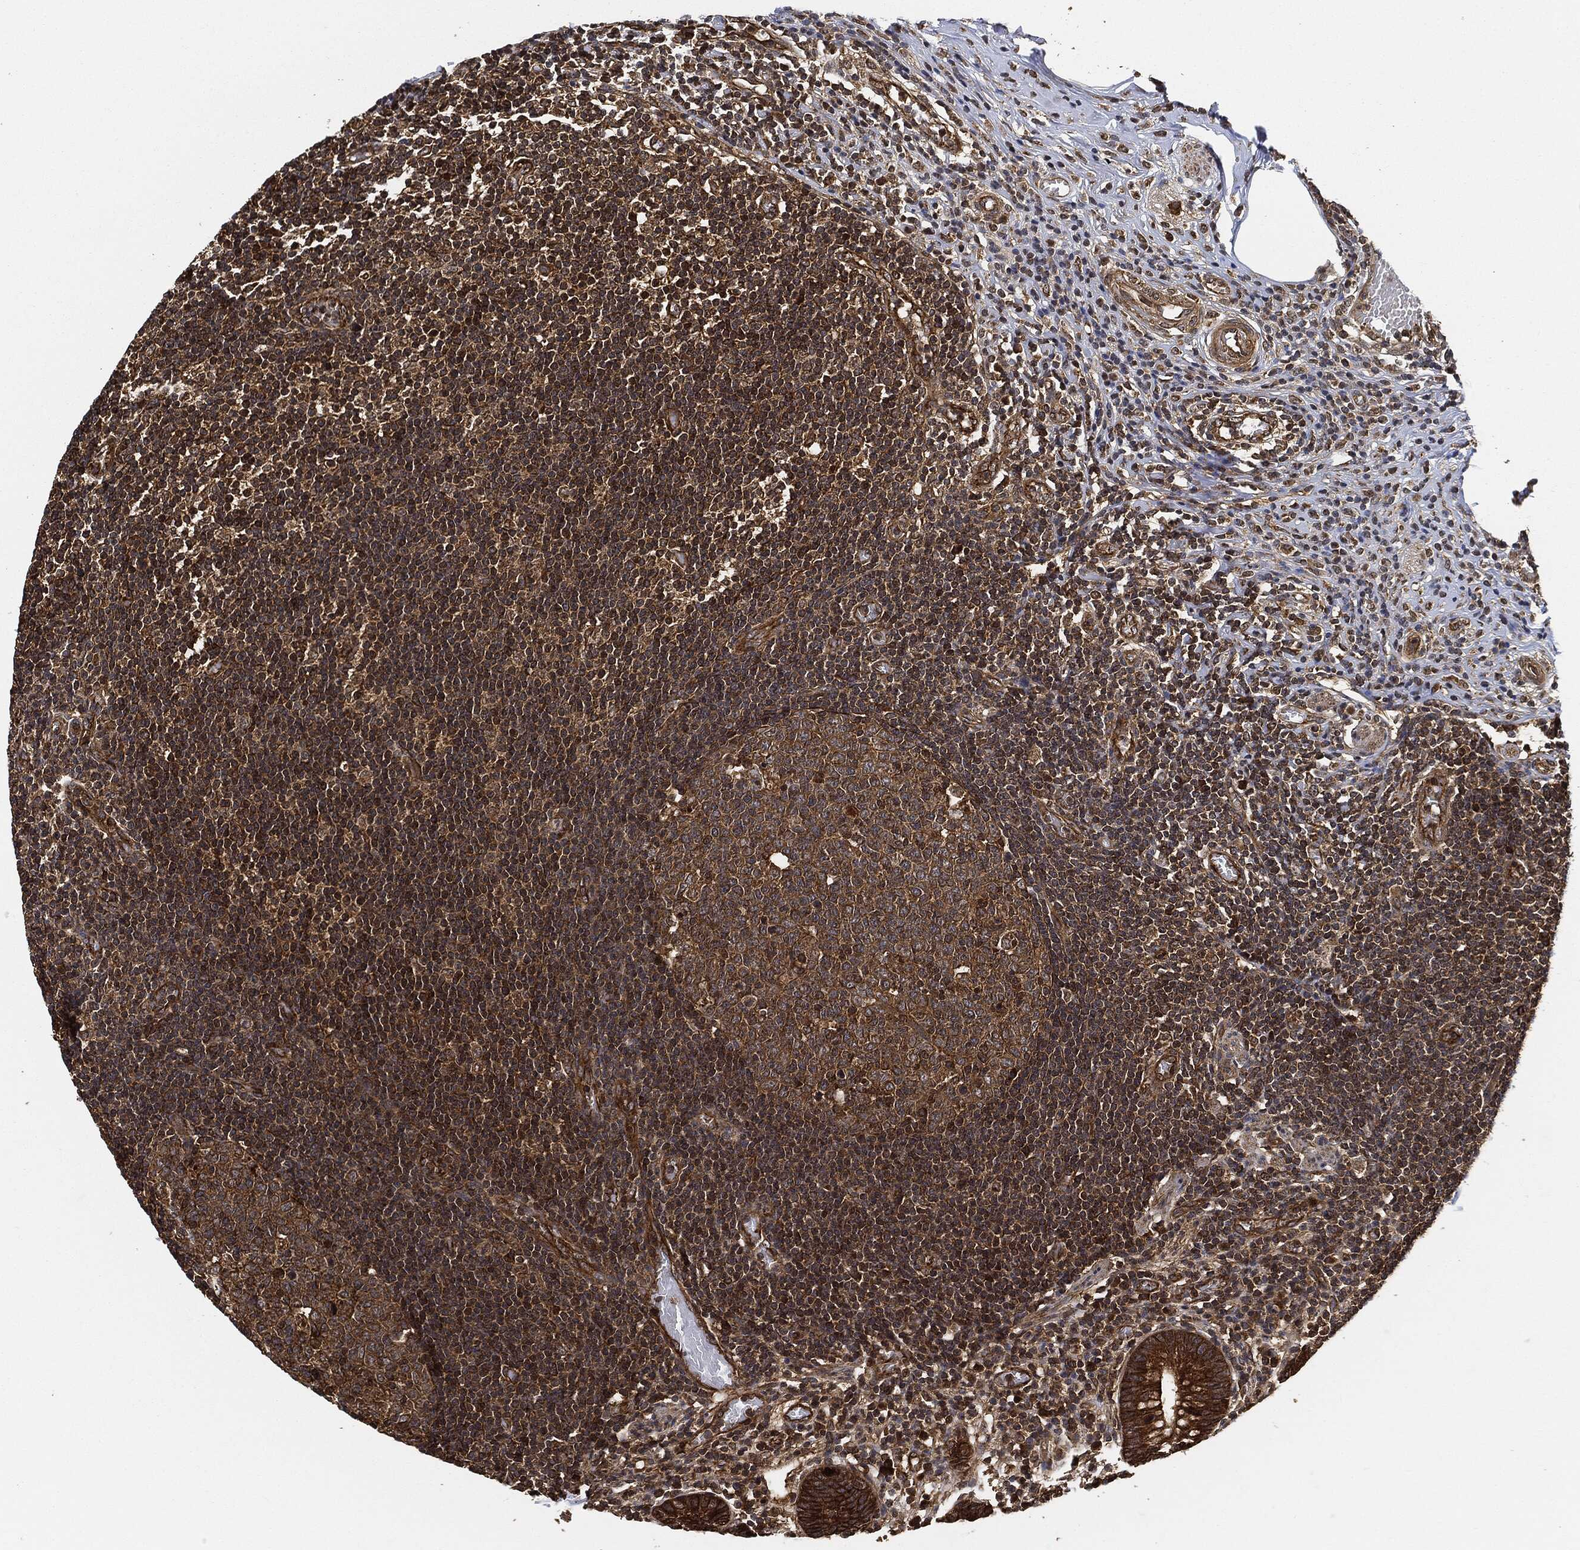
{"staining": {"intensity": "strong", "quantity": ">75%", "location": "cytoplasmic/membranous"}, "tissue": "appendix", "cell_type": "Glandular cells", "image_type": "normal", "snomed": [{"axis": "morphology", "description": "Normal tissue, NOS"}, {"axis": "topography", "description": "Appendix"}], "caption": "Human appendix stained for a protein (brown) reveals strong cytoplasmic/membranous positive positivity in approximately >75% of glandular cells.", "gene": "CEP290", "patient": {"sex": "female", "age": 40}}